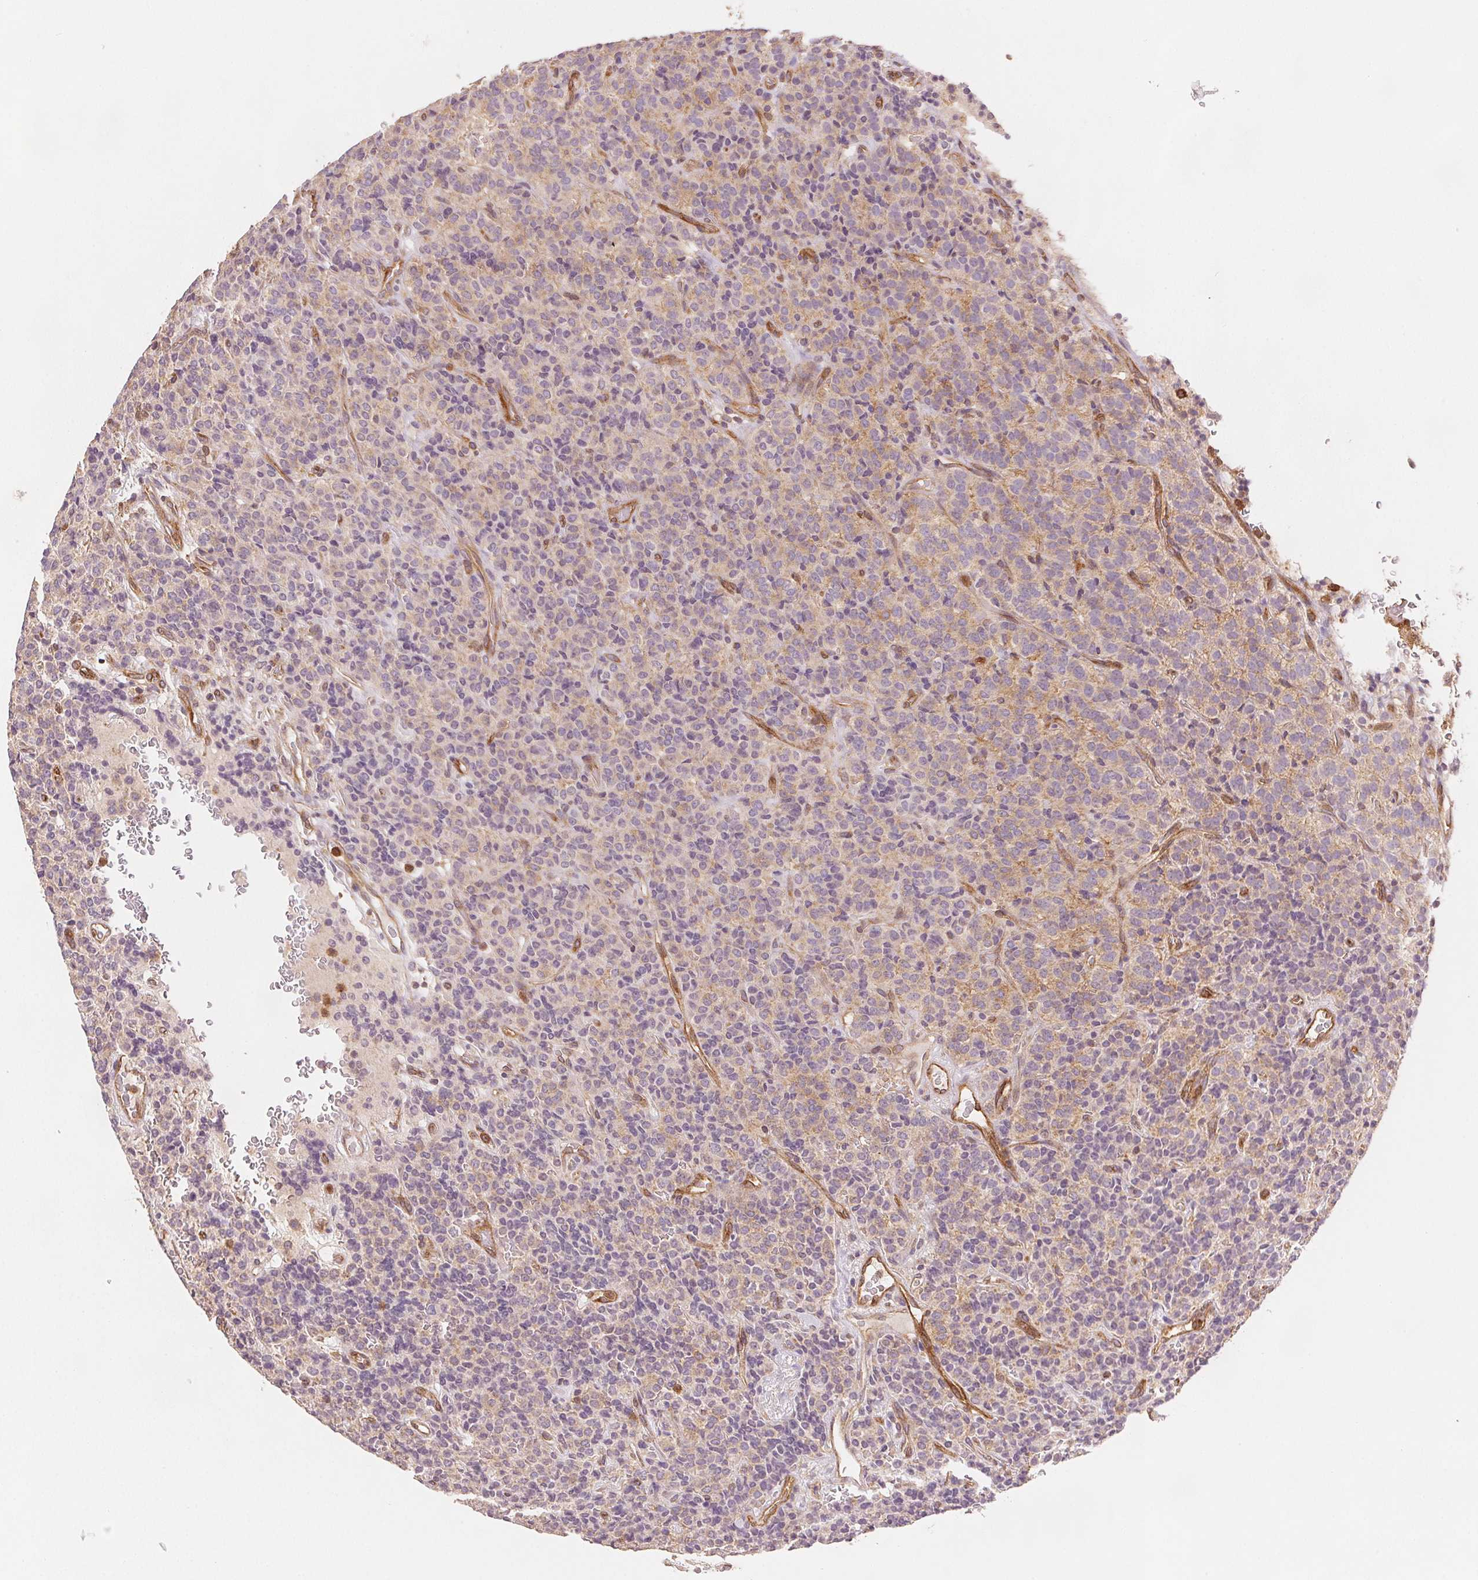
{"staining": {"intensity": "negative", "quantity": "none", "location": "none"}, "tissue": "carcinoid", "cell_type": "Tumor cells", "image_type": "cancer", "snomed": [{"axis": "morphology", "description": "Carcinoid, malignant, NOS"}, {"axis": "topography", "description": "Pancreas"}], "caption": "IHC micrograph of human carcinoid stained for a protein (brown), which displays no expression in tumor cells. (Stains: DAB IHC with hematoxylin counter stain, Microscopy: brightfield microscopy at high magnification).", "gene": "DIAPH2", "patient": {"sex": "male", "age": 36}}